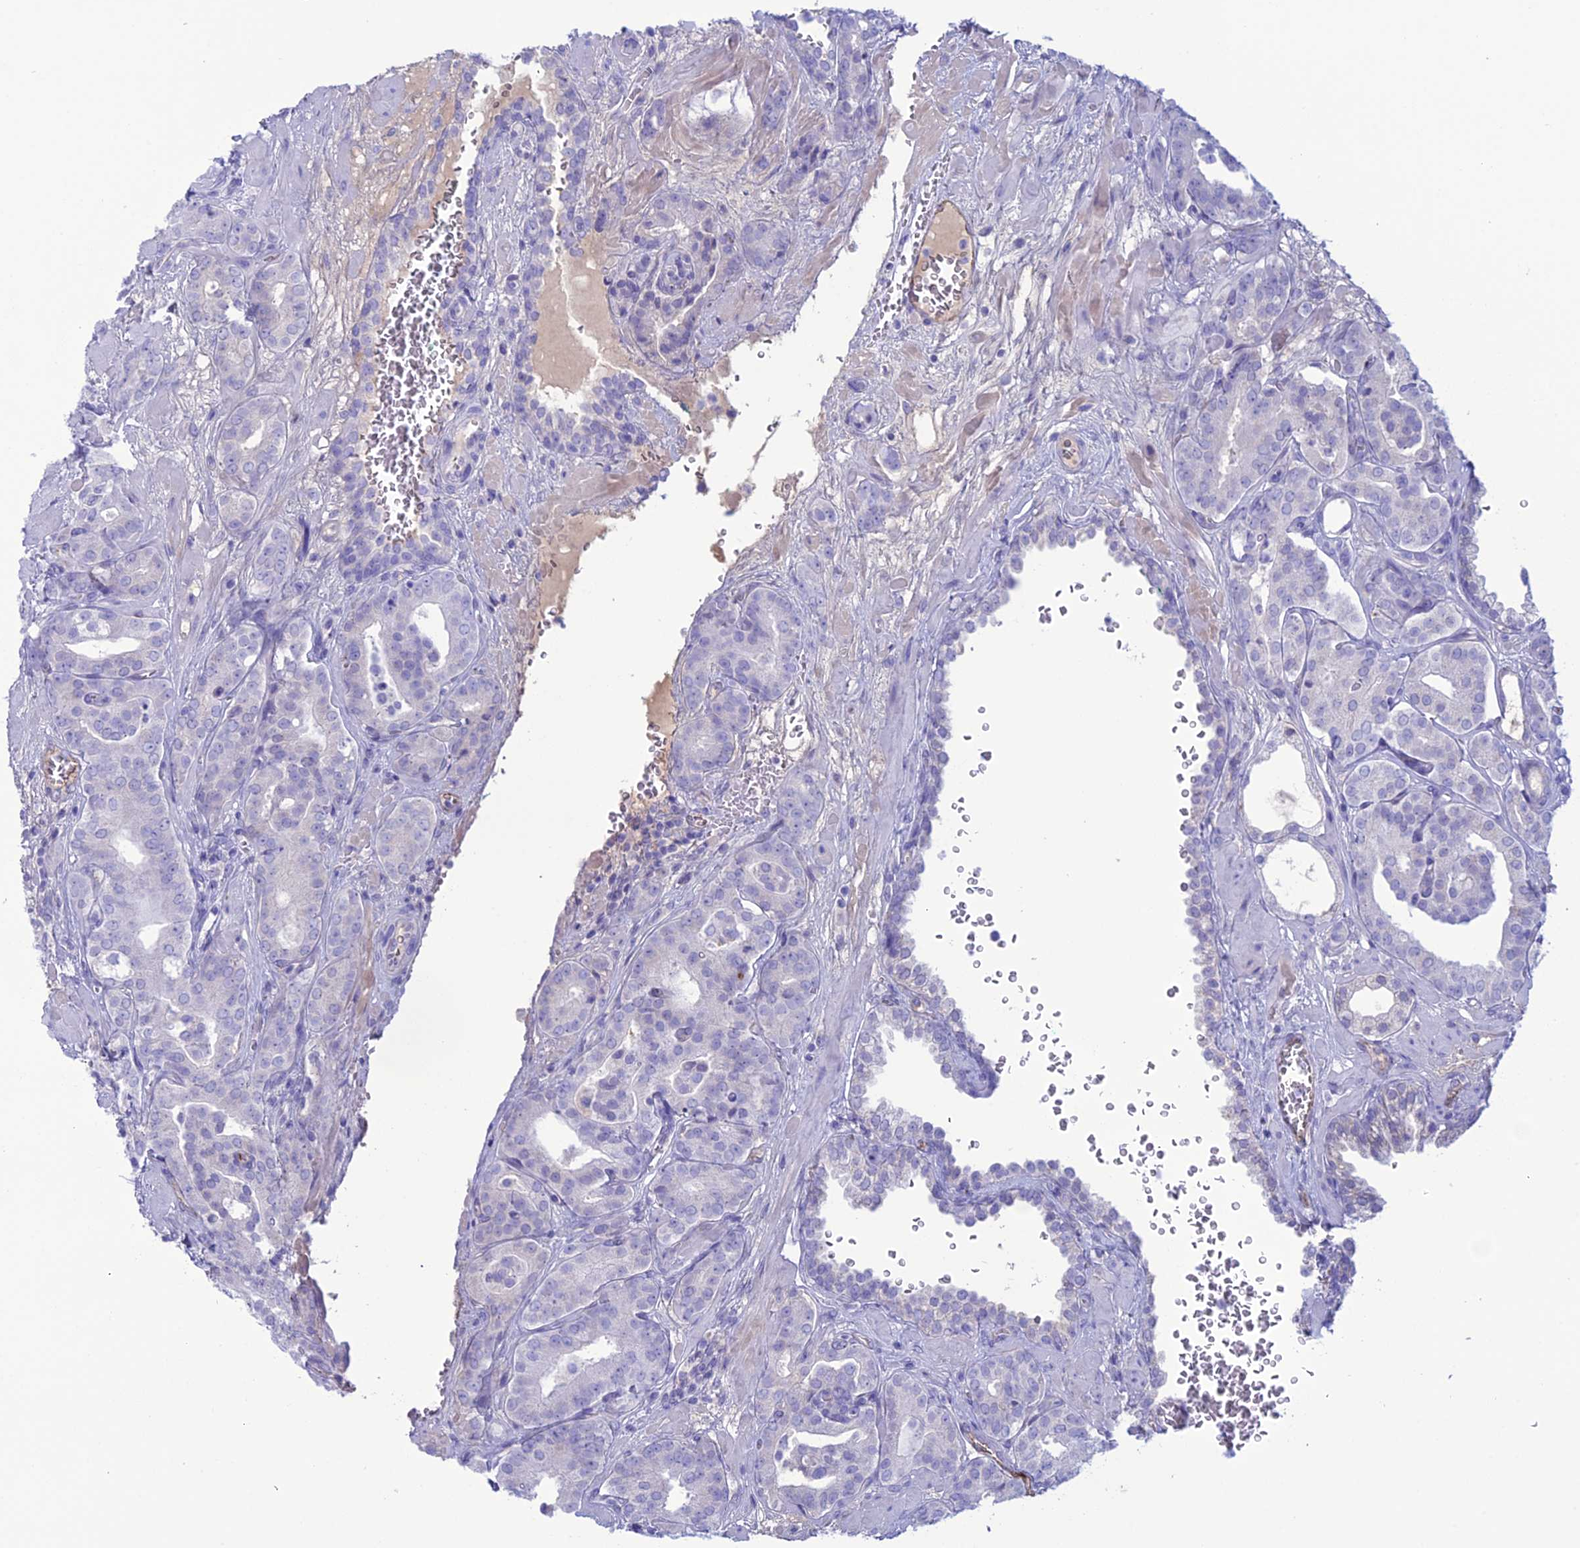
{"staining": {"intensity": "negative", "quantity": "none", "location": "none"}, "tissue": "prostate cancer", "cell_type": "Tumor cells", "image_type": "cancer", "snomed": [{"axis": "morphology", "description": "Adenocarcinoma, High grade"}, {"axis": "topography", "description": "Prostate"}], "caption": "Photomicrograph shows no protein staining in tumor cells of prostate cancer tissue.", "gene": "CDC42EP5", "patient": {"sex": "male", "age": 66}}